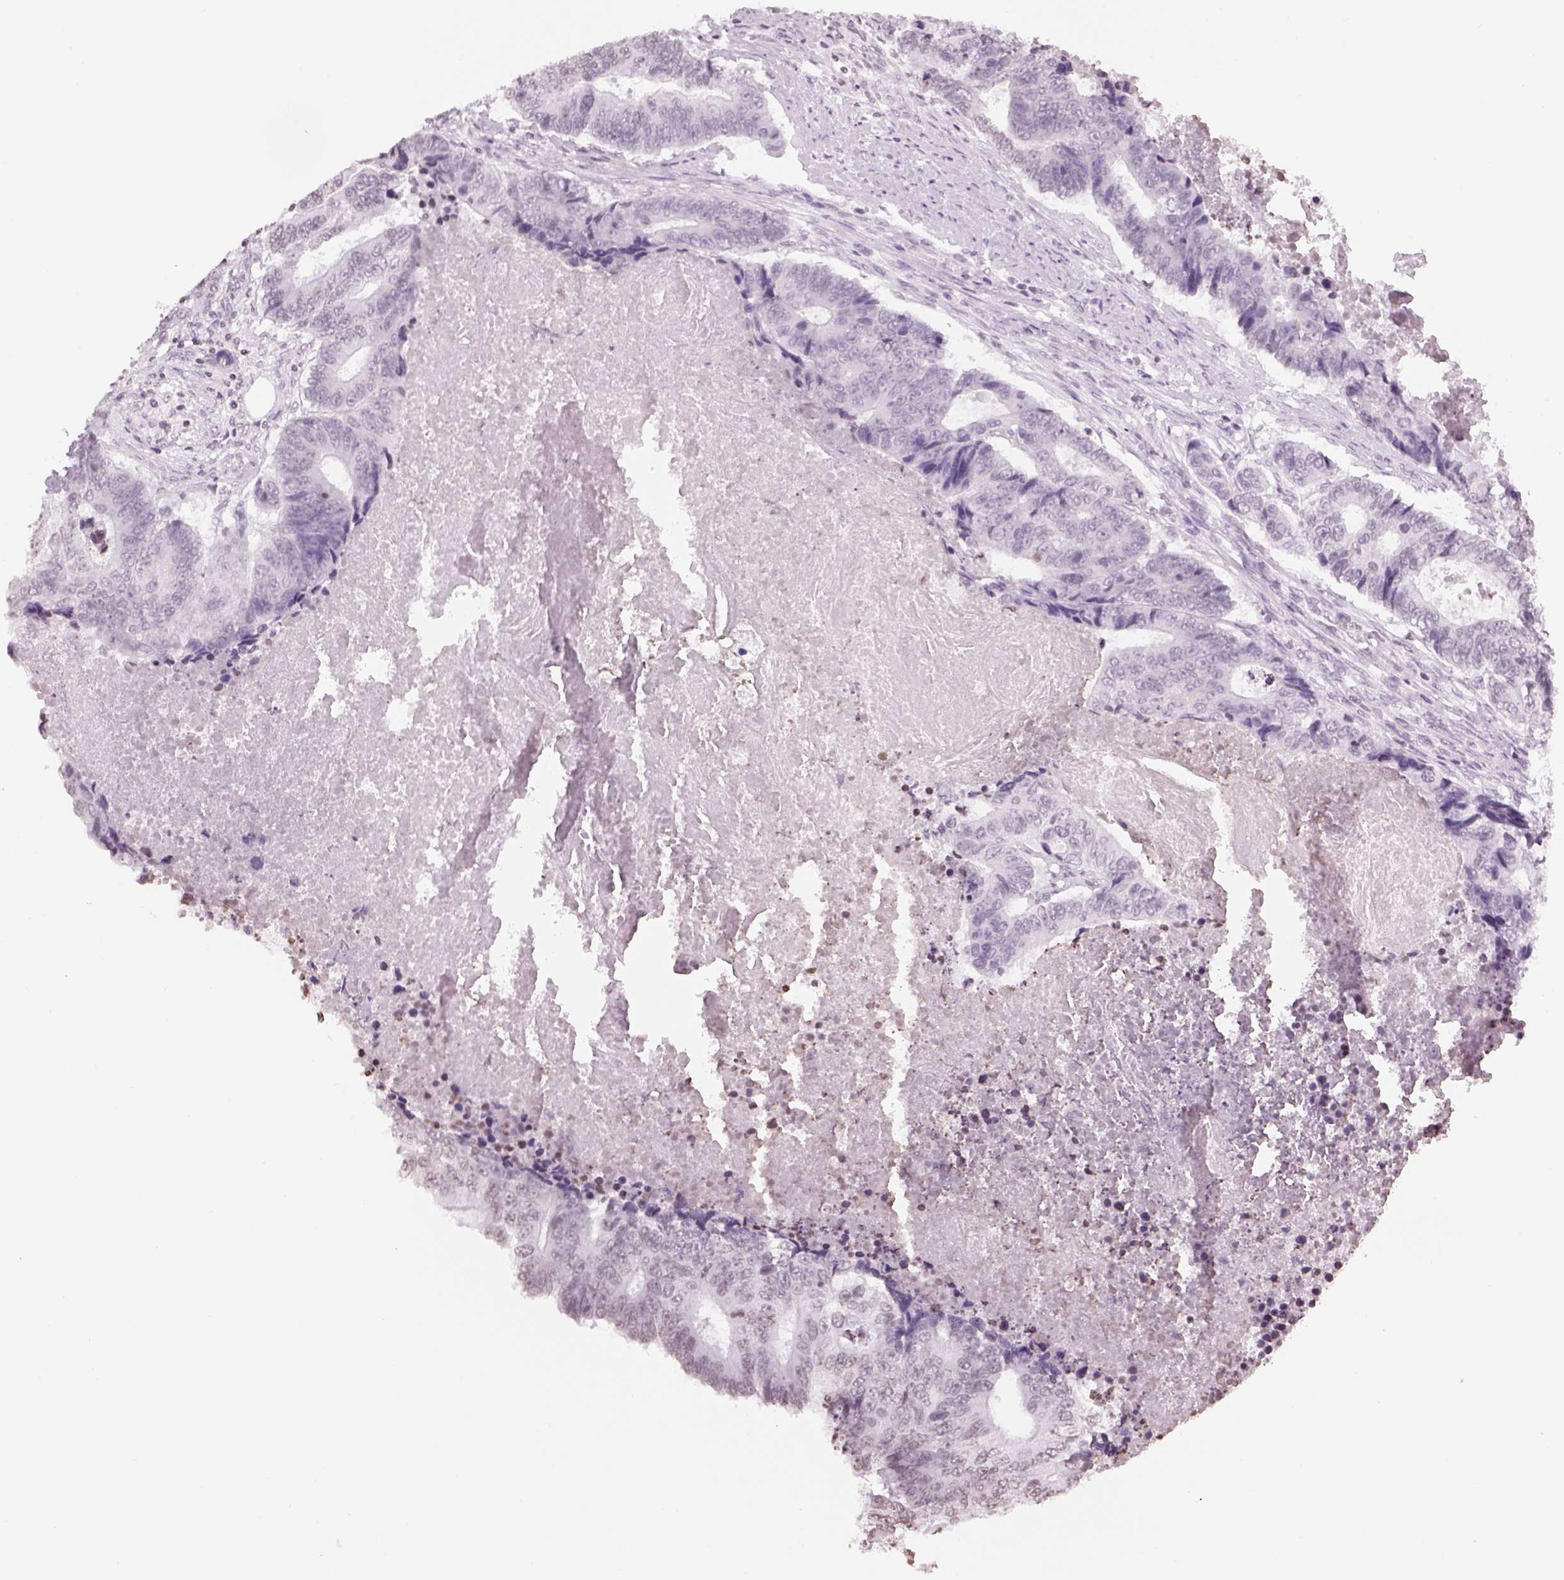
{"staining": {"intensity": "negative", "quantity": "none", "location": "none"}, "tissue": "colorectal cancer", "cell_type": "Tumor cells", "image_type": "cancer", "snomed": [{"axis": "morphology", "description": "Adenocarcinoma, NOS"}, {"axis": "topography", "description": "Colon"}], "caption": "DAB (3,3'-diaminobenzidine) immunohistochemical staining of human adenocarcinoma (colorectal) reveals no significant expression in tumor cells.", "gene": "BARHL1", "patient": {"sex": "female", "age": 48}}